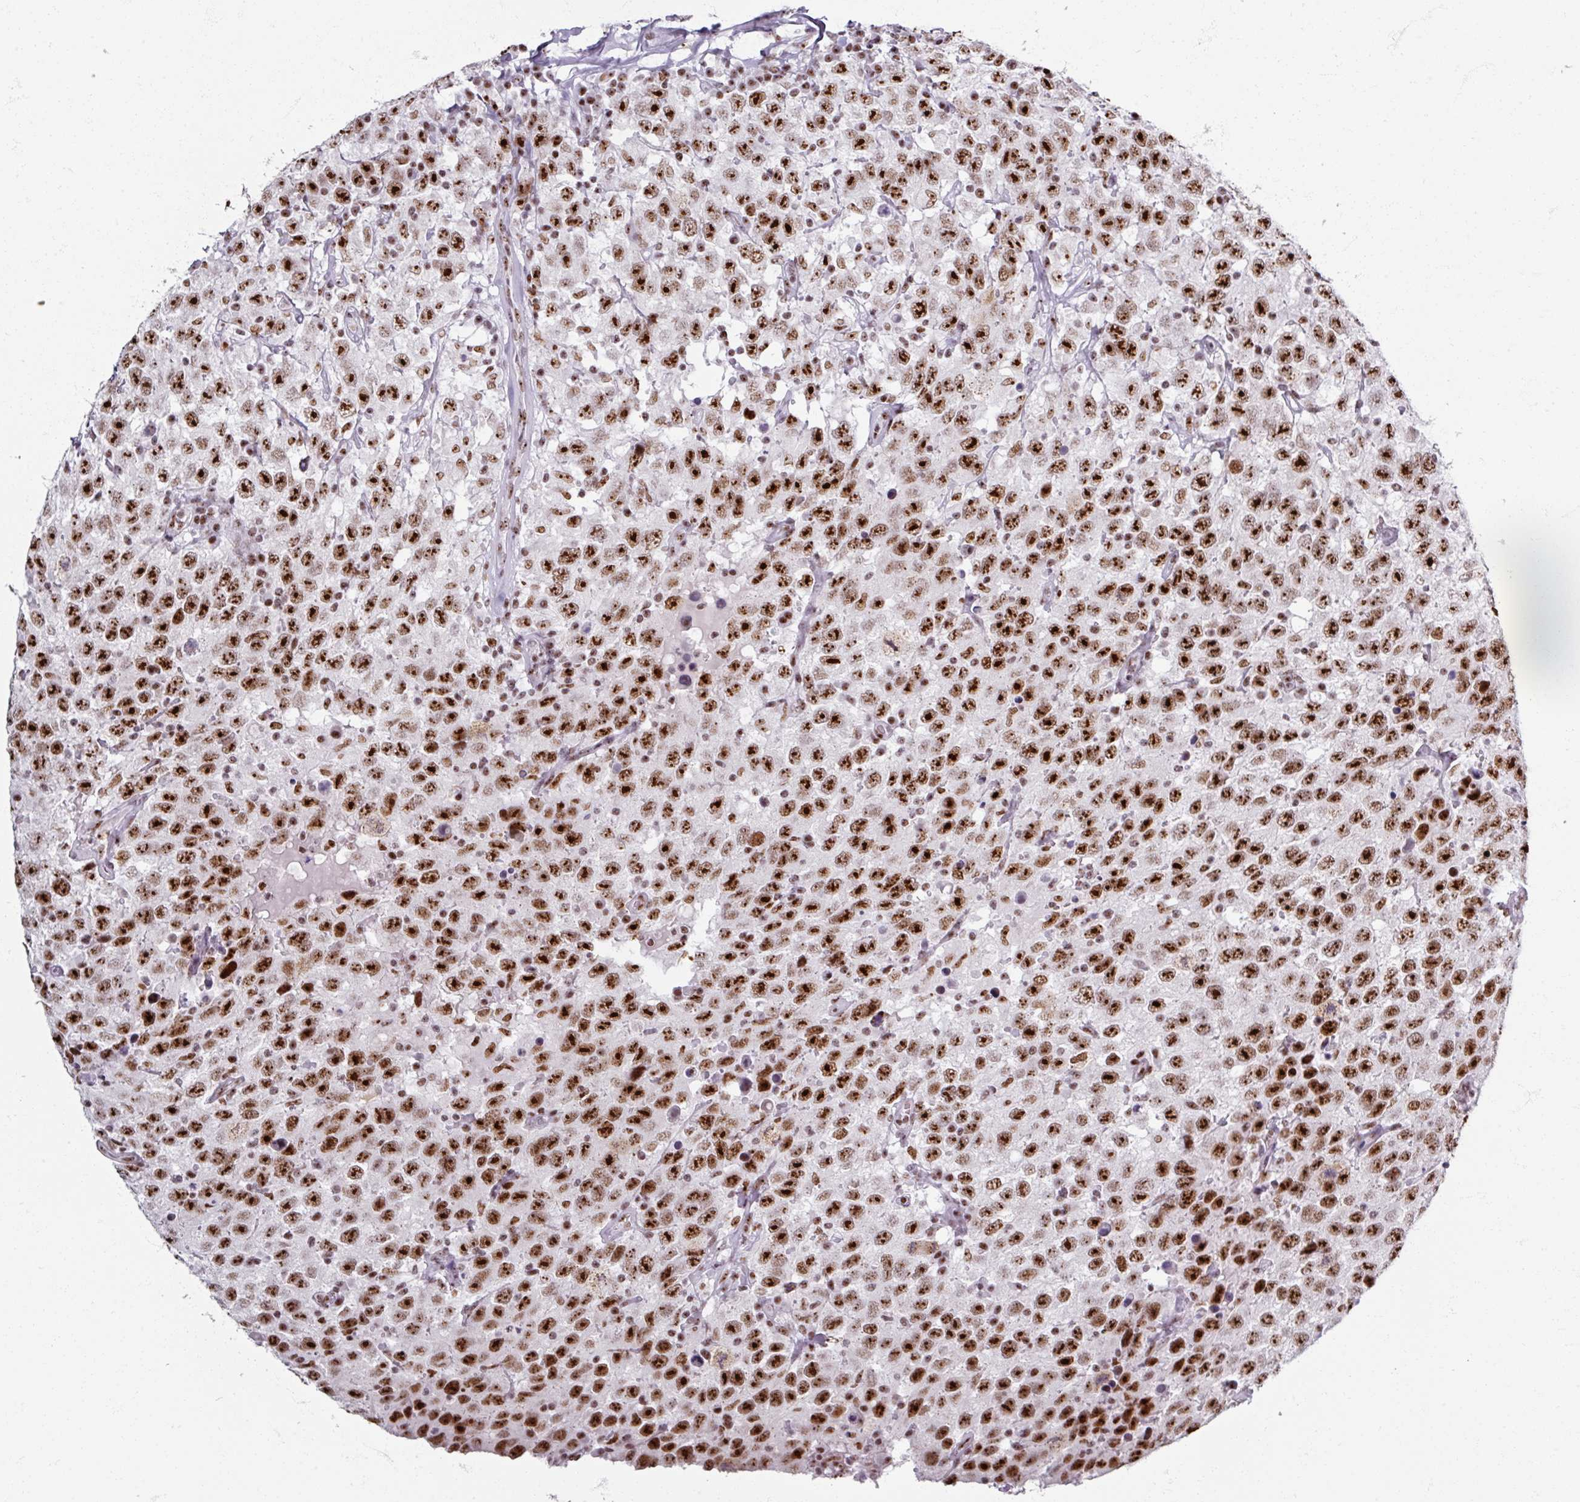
{"staining": {"intensity": "strong", "quantity": ">75%", "location": "nuclear"}, "tissue": "testis cancer", "cell_type": "Tumor cells", "image_type": "cancer", "snomed": [{"axis": "morphology", "description": "Seminoma, NOS"}, {"axis": "topography", "description": "Testis"}], "caption": "Seminoma (testis) stained with a protein marker displays strong staining in tumor cells.", "gene": "ADAR", "patient": {"sex": "male", "age": 41}}